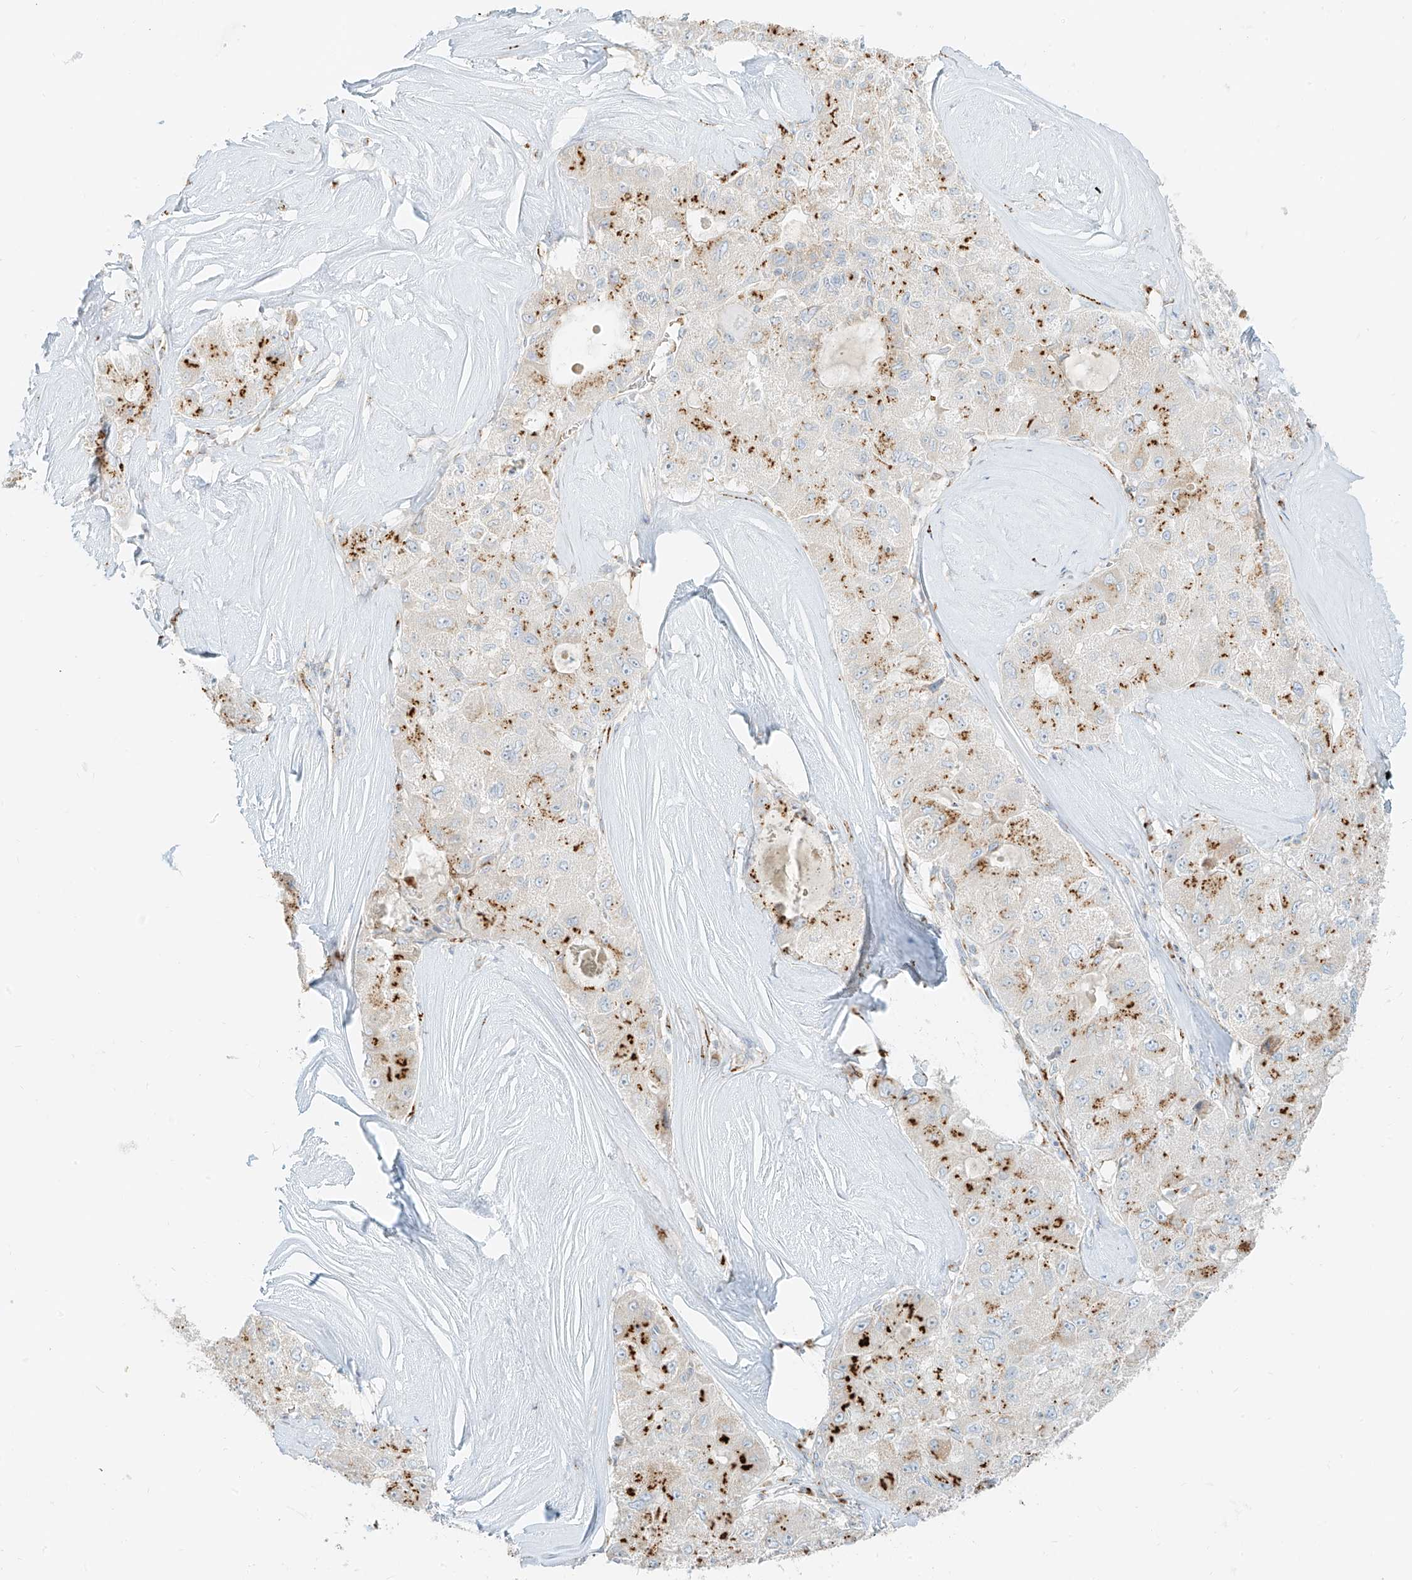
{"staining": {"intensity": "moderate", "quantity": "25%-75%", "location": "cytoplasmic/membranous"}, "tissue": "liver cancer", "cell_type": "Tumor cells", "image_type": "cancer", "snomed": [{"axis": "morphology", "description": "Carcinoma, Hepatocellular, NOS"}, {"axis": "topography", "description": "Liver"}], "caption": "A brown stain highlights moderate cytoplasmic/membranous staining of a protein in human liver cancer tumor cells.", "gene": "TMEM87B", "patient": {"sex": "male", "age": 80}}